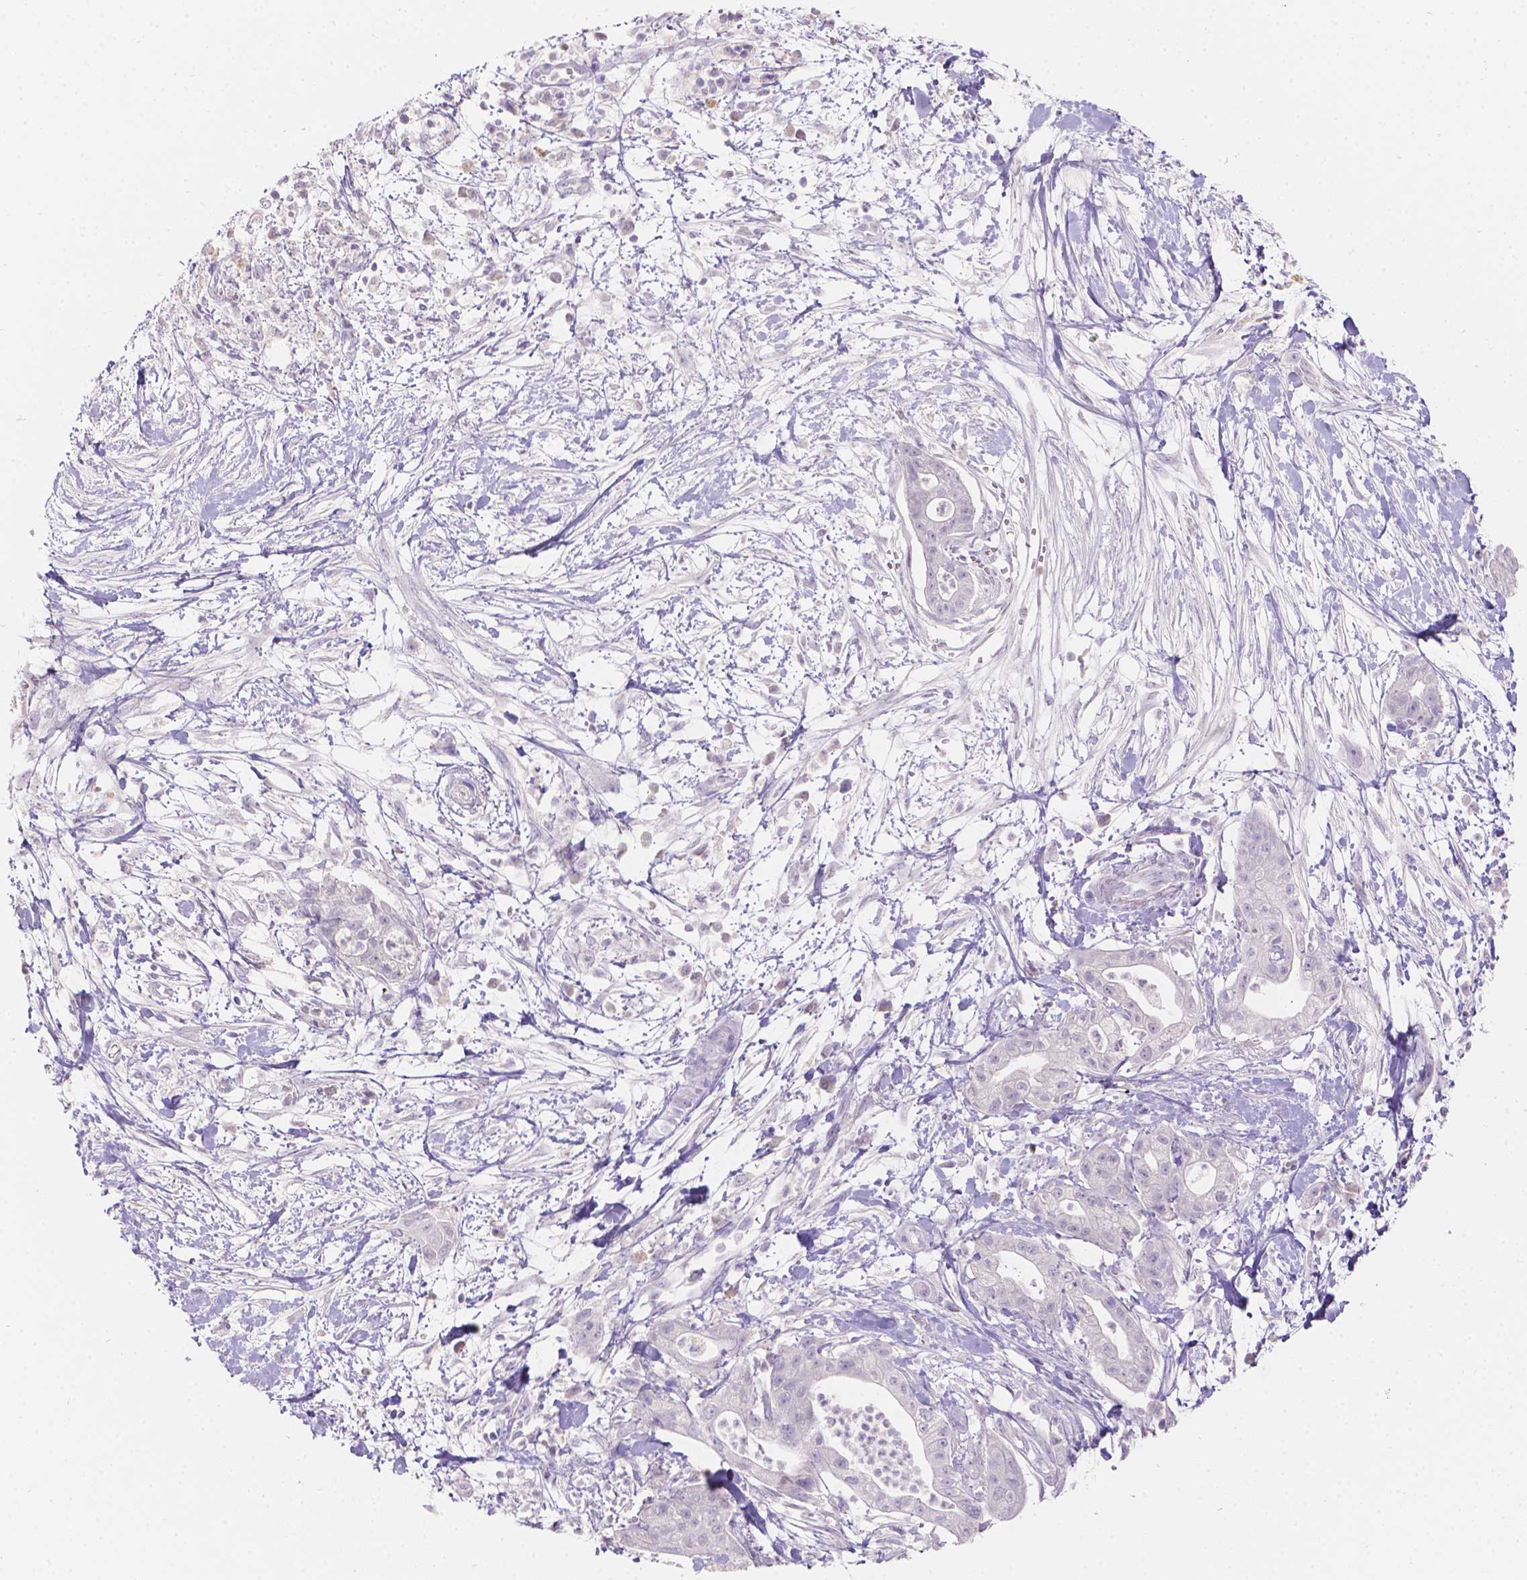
{"staining": {"intensity": "negative", "quantity": "none", "location": "none"}, "tissue": "pancreatic cancer", "cell_type": "Tumor cells", "image_type": "cancer", "snomed": [{"axis": "morphology", "description": "Normal tissue, NOS"}, {"axis": "morphology", "description": "Adenocarcinoma, NOS"}, {"axis": "topography", "description": "Lymph node"}, {"axis": "topography", "description": "Pancreas"}], "caption": "Tumor cells show no significant positivity in adenocarcinoma (pancreatic). The staining was performed using DAB (3,3'-diaminobenzidine) to visualize the protein expression in brown, while the nuclei were stained in blue with hematoxylin (Magnification: 20x).", "gene": "HTN3", "patient": {"sex": "female", "age": 58}}